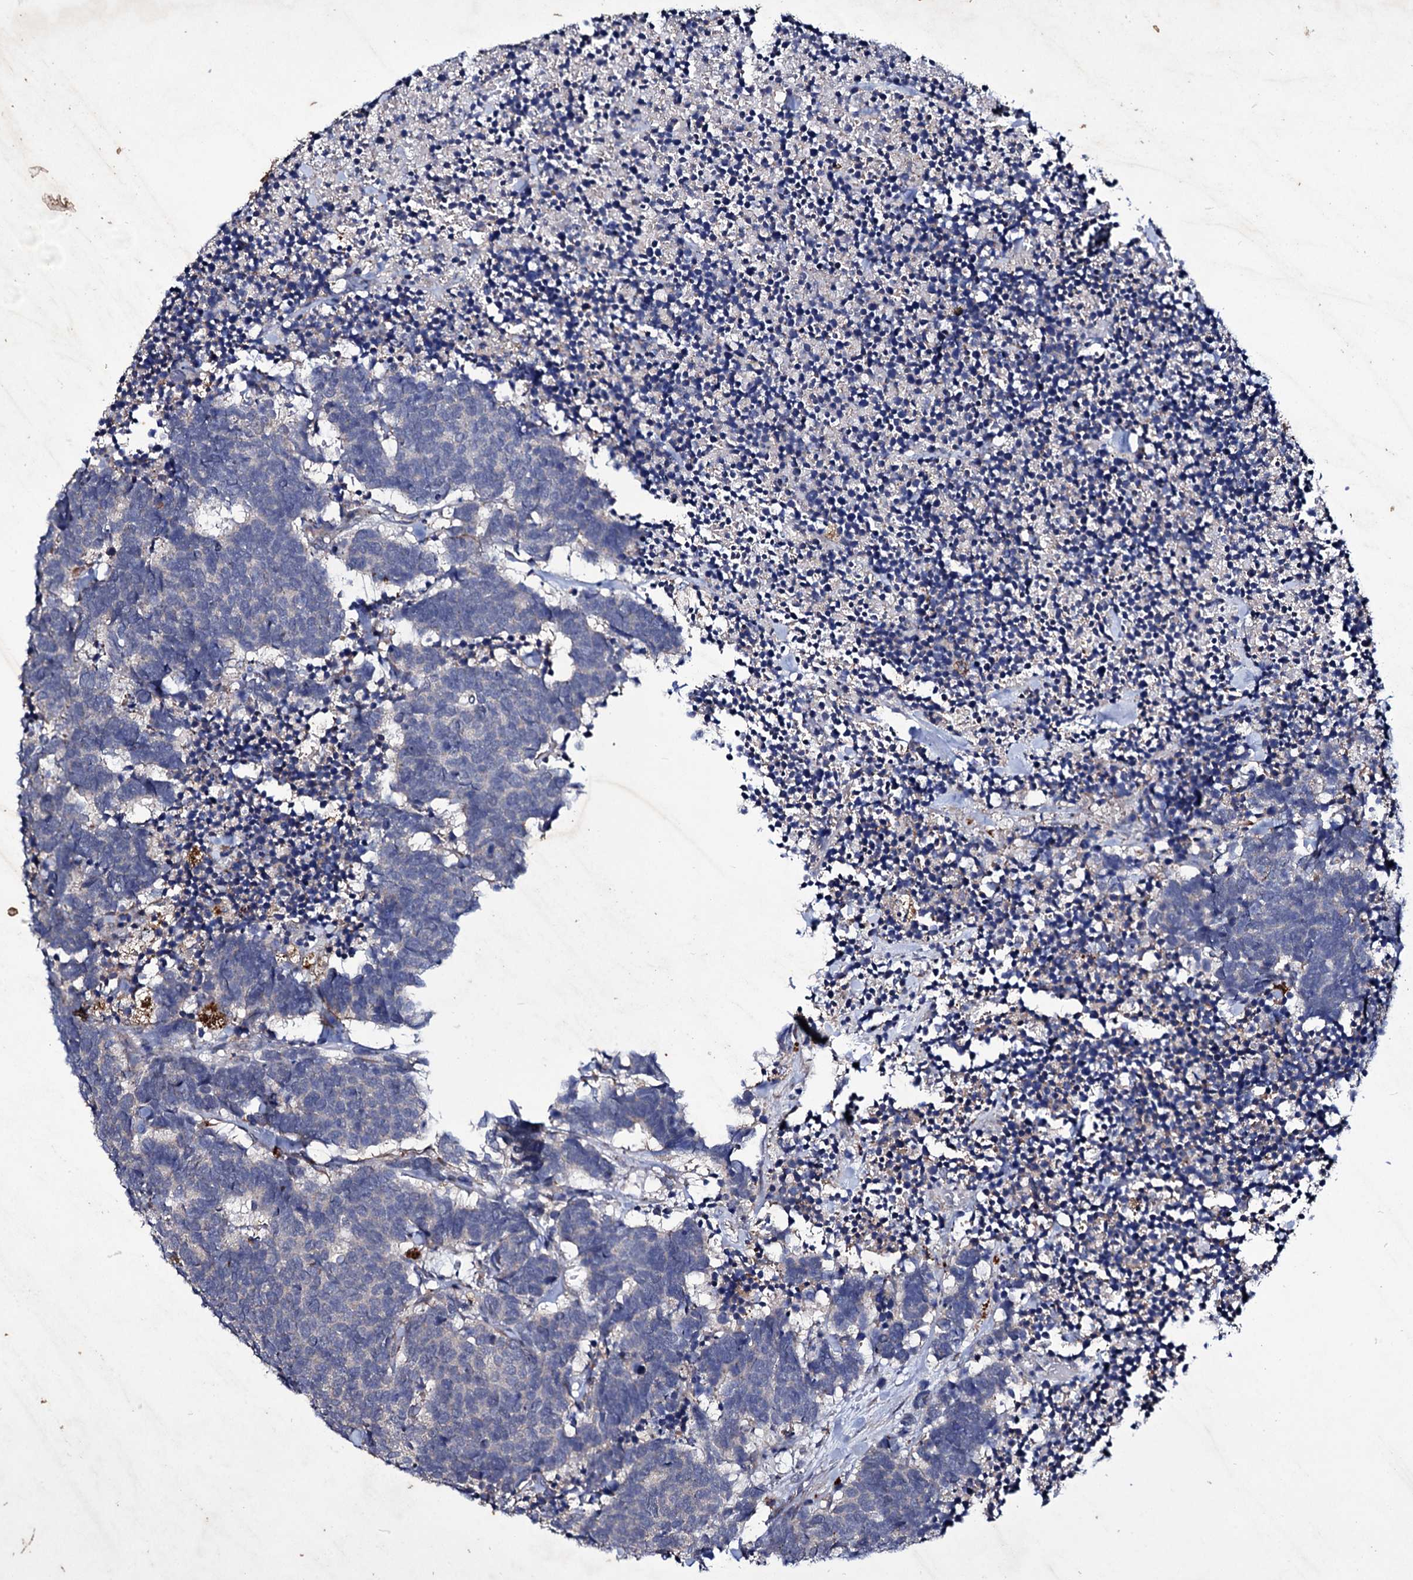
{"staining": {"intensity": "negative", "quantity": "none", "location": "none"}, "tissue": "carcinoid", "cell_type": "Tumor cells", "image_type": "cancer", "snomed": [{"axis": "morphology", "description": "Carcinoma, NOS"}, {"axis": "morphology", "description": "Carcinoid, malignant, NOS"}, {"axis": "topography", "description": "Urinary bladder"}], "caption": "Immunohistochemical staining of human carcinoid (malignant) reveals no significant positivity in tumor cells.", "gene": "AXL", "patient": {"sex": "male", "age": 57}}